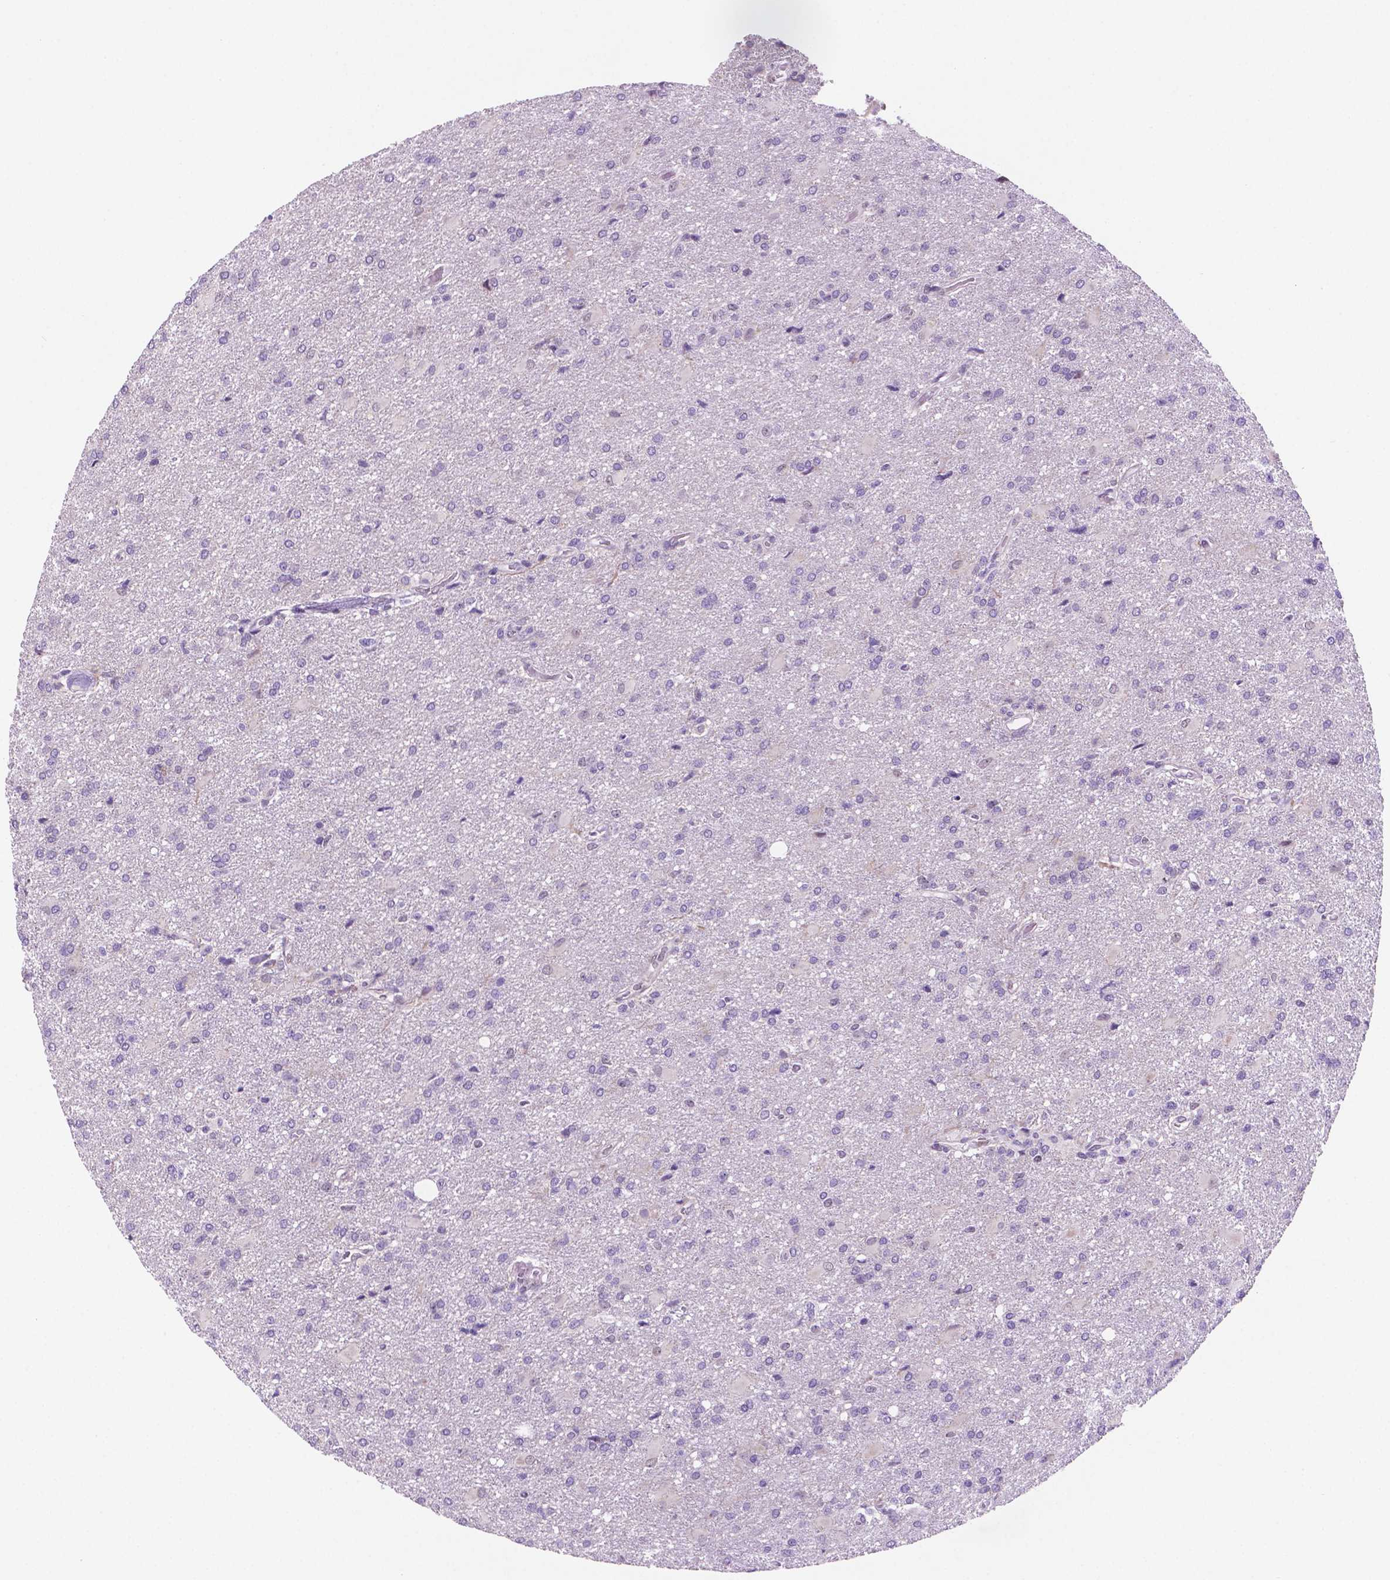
{"staining": {"intensity": "negative", "quantity": "none", "location": "none"}, "tissue": "glioma", "cell_type": "Tumor cells", "image_type": "cancer", "snomed": [{"axis": "morphology", "description": "Glioma, malignant, High grade"}, {"axis": "topography", "description": "Brain"}], "caption": "Immunohistochemical staining of glioma shows no significant positivity in tumor cells. (Brightfield microscopy of DAB (3,3'-diaminobenzidine) IHC at high magnification).", "gene": "C18orf21", "patient": {"sex": "male", "age": 68}}